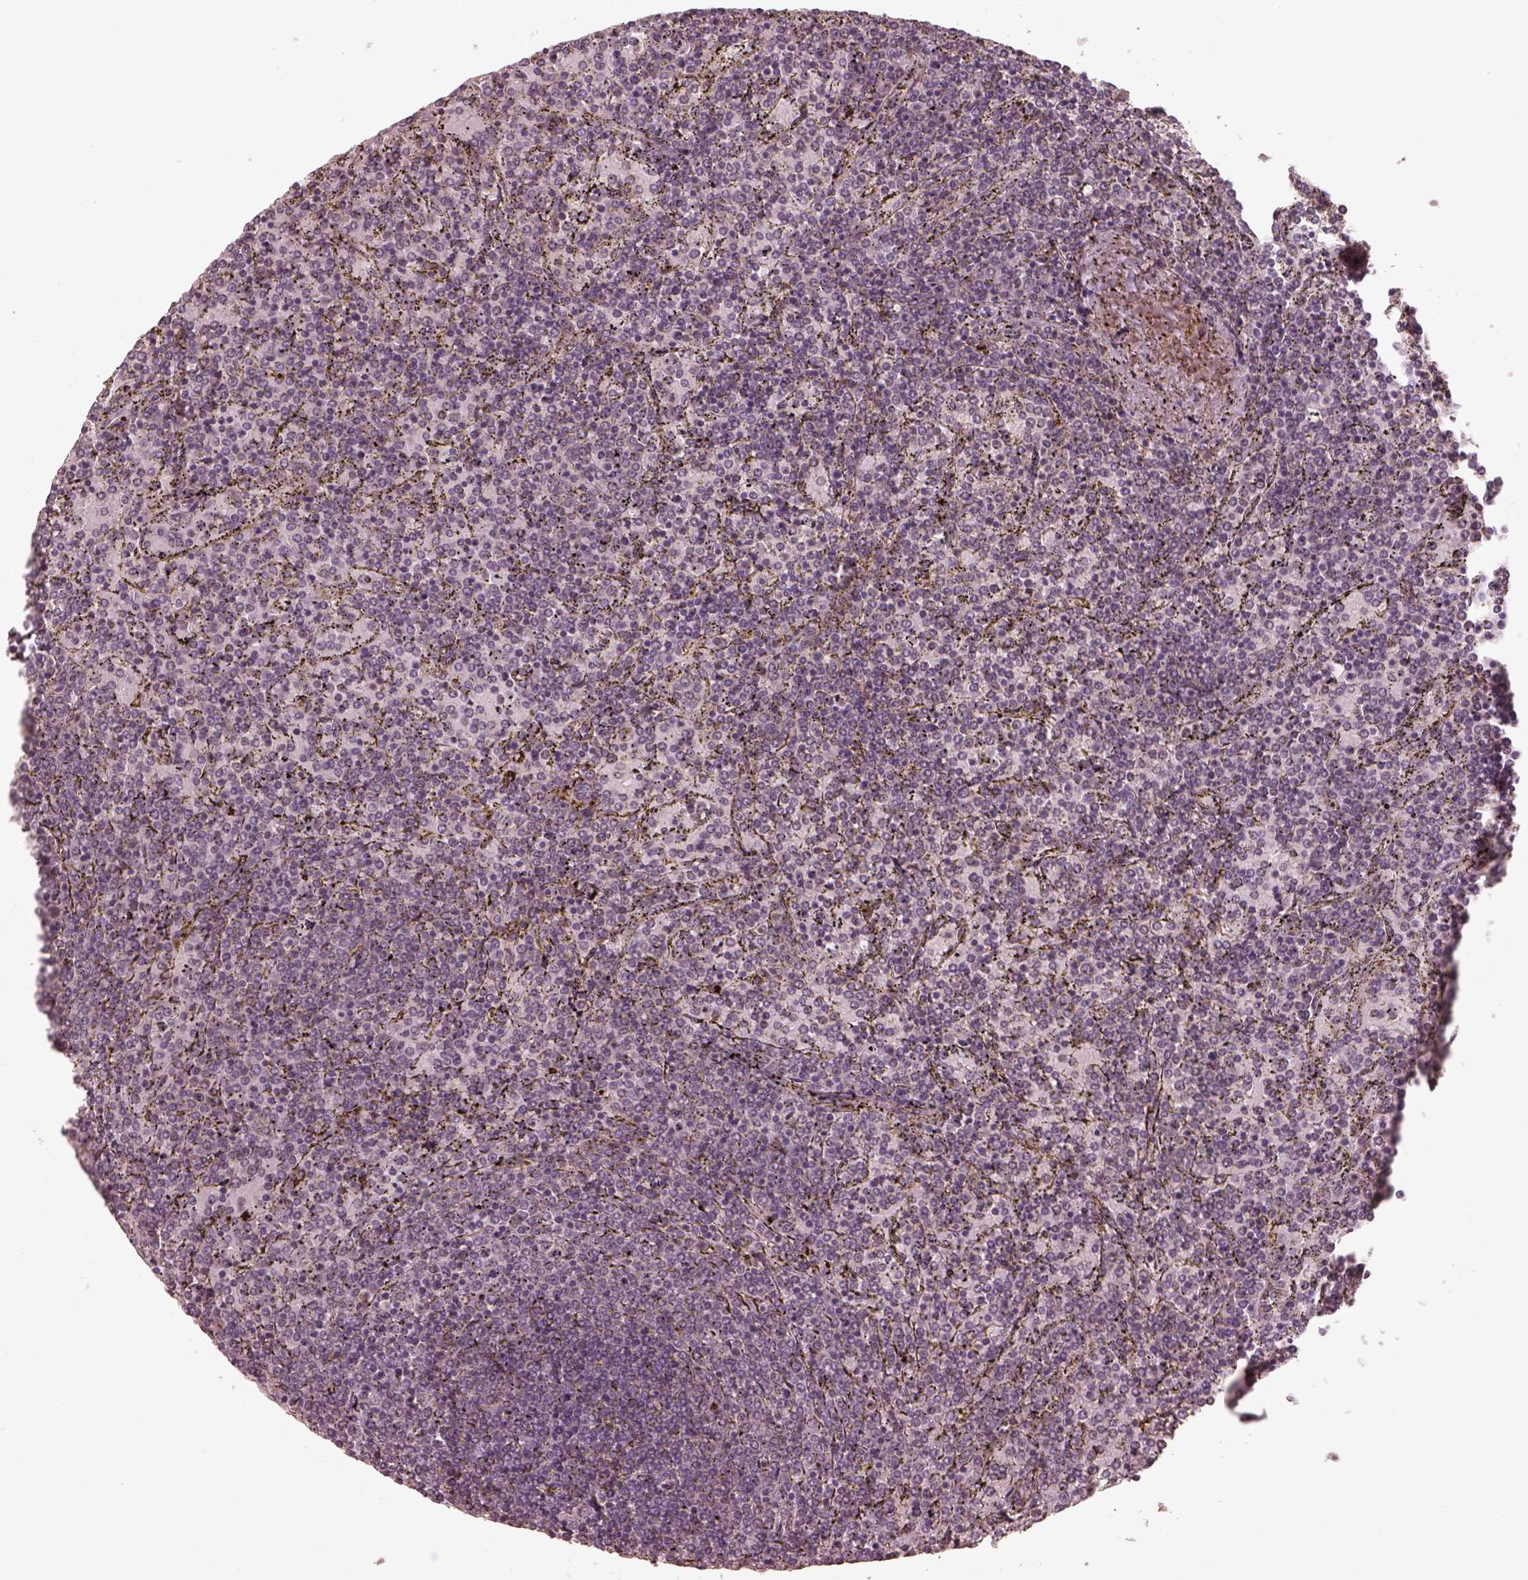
{"staining": {"intensity": "negative", "quantity": "none", "location": "none"}, "tissue": "lymphoma", "cell_type": "Tumor cells", "image_type": "cancer", "snomed": [{"axis": "morphology", "description": "Malignant lymphoma, non-Hodgkin's type, Low grade"}, {"axis": "topography", "description": "Spleen"}], "caption": "Immunohistochemical staining of lymphoma reveals no significant expression in tumor cells. (DAB (3,3'-diaminobenzidine) IHC visualized using brightfield microscopy, high magnification).", "gene": "SLC25A46", "patient": {"sex": "female", "age": 77}}